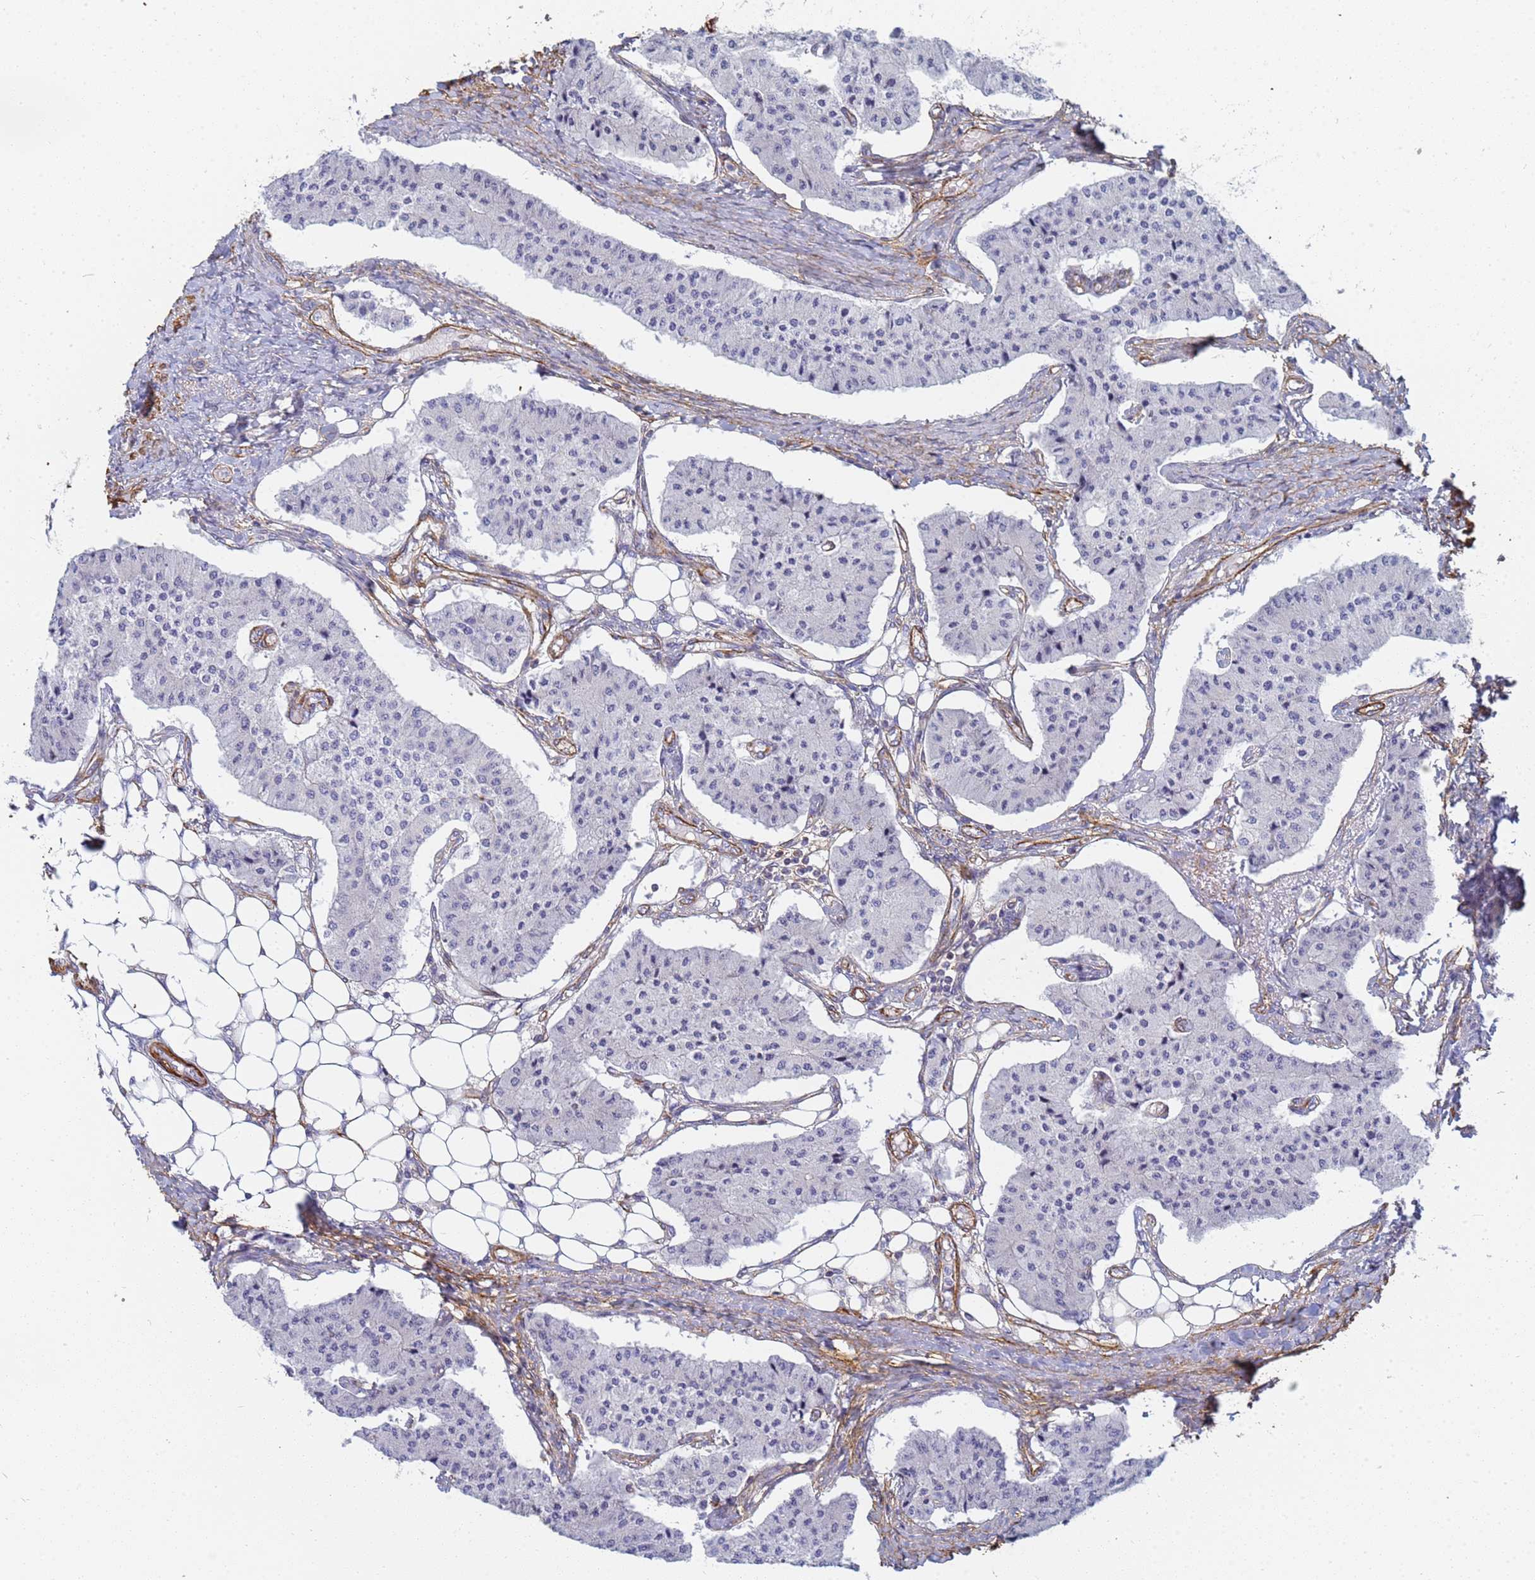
{"staining": {"intensity": "negative", "quantity": "none", "location": "none"}, "tissue": "carcinoid", "cell_type": "Tumor cells", "image_type": "cancer", "snomed": [{"axis": "morphology", "description": "Carcinoid, malignant, NOS"}, {"axis": "topography", "description": "Colon"}], "caption": "Tumor cells show no significant protein staining in malignant carcinoid.", "gene": "TPM1", "patient": {"sex": "female", "age": 52}}